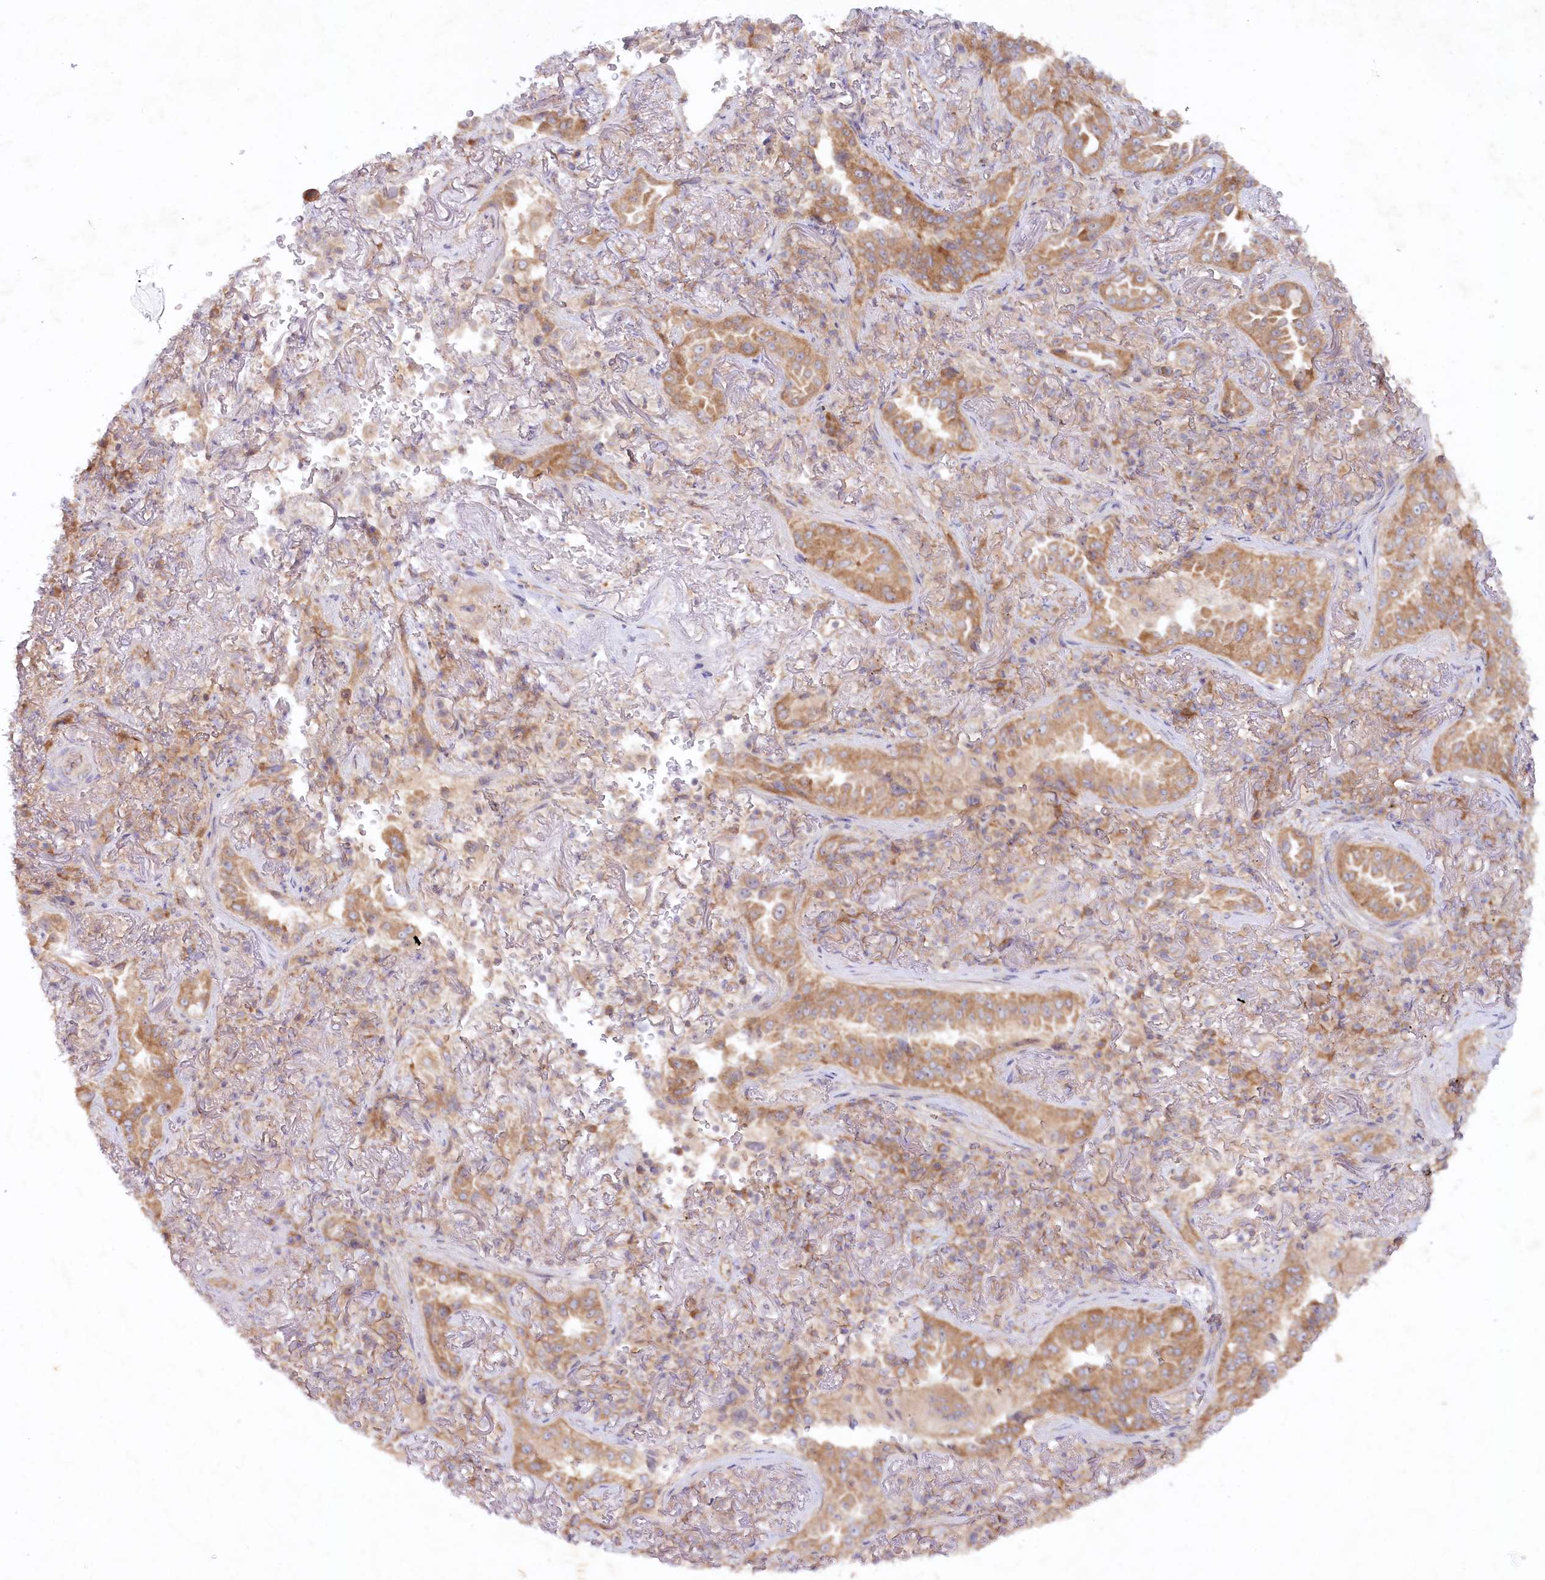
{"staining": {"intensity": "moderate", "quantity": ">75%", "location": "cytoplasmic/membranous"}, "tissue": "lung cancer", "cell_type": "Tumor cells", "image_type": "cancer", "snomed": [{"axis": "morphology", "description": "Adenocarcinoma, NOS"}, {"axis": "topography", "description": "Lung"}], "caption": "This micrograph reveals lung cancer stained with immunohistochemistry (IHC) to label a protein in brown. The cytoplasmic/membranous of tumor cells show moderate positivity for the protein. Nuclei are counter-stained blue.", "gene": "TNIP1", "patient": {"sex": "female", "age": 69}}